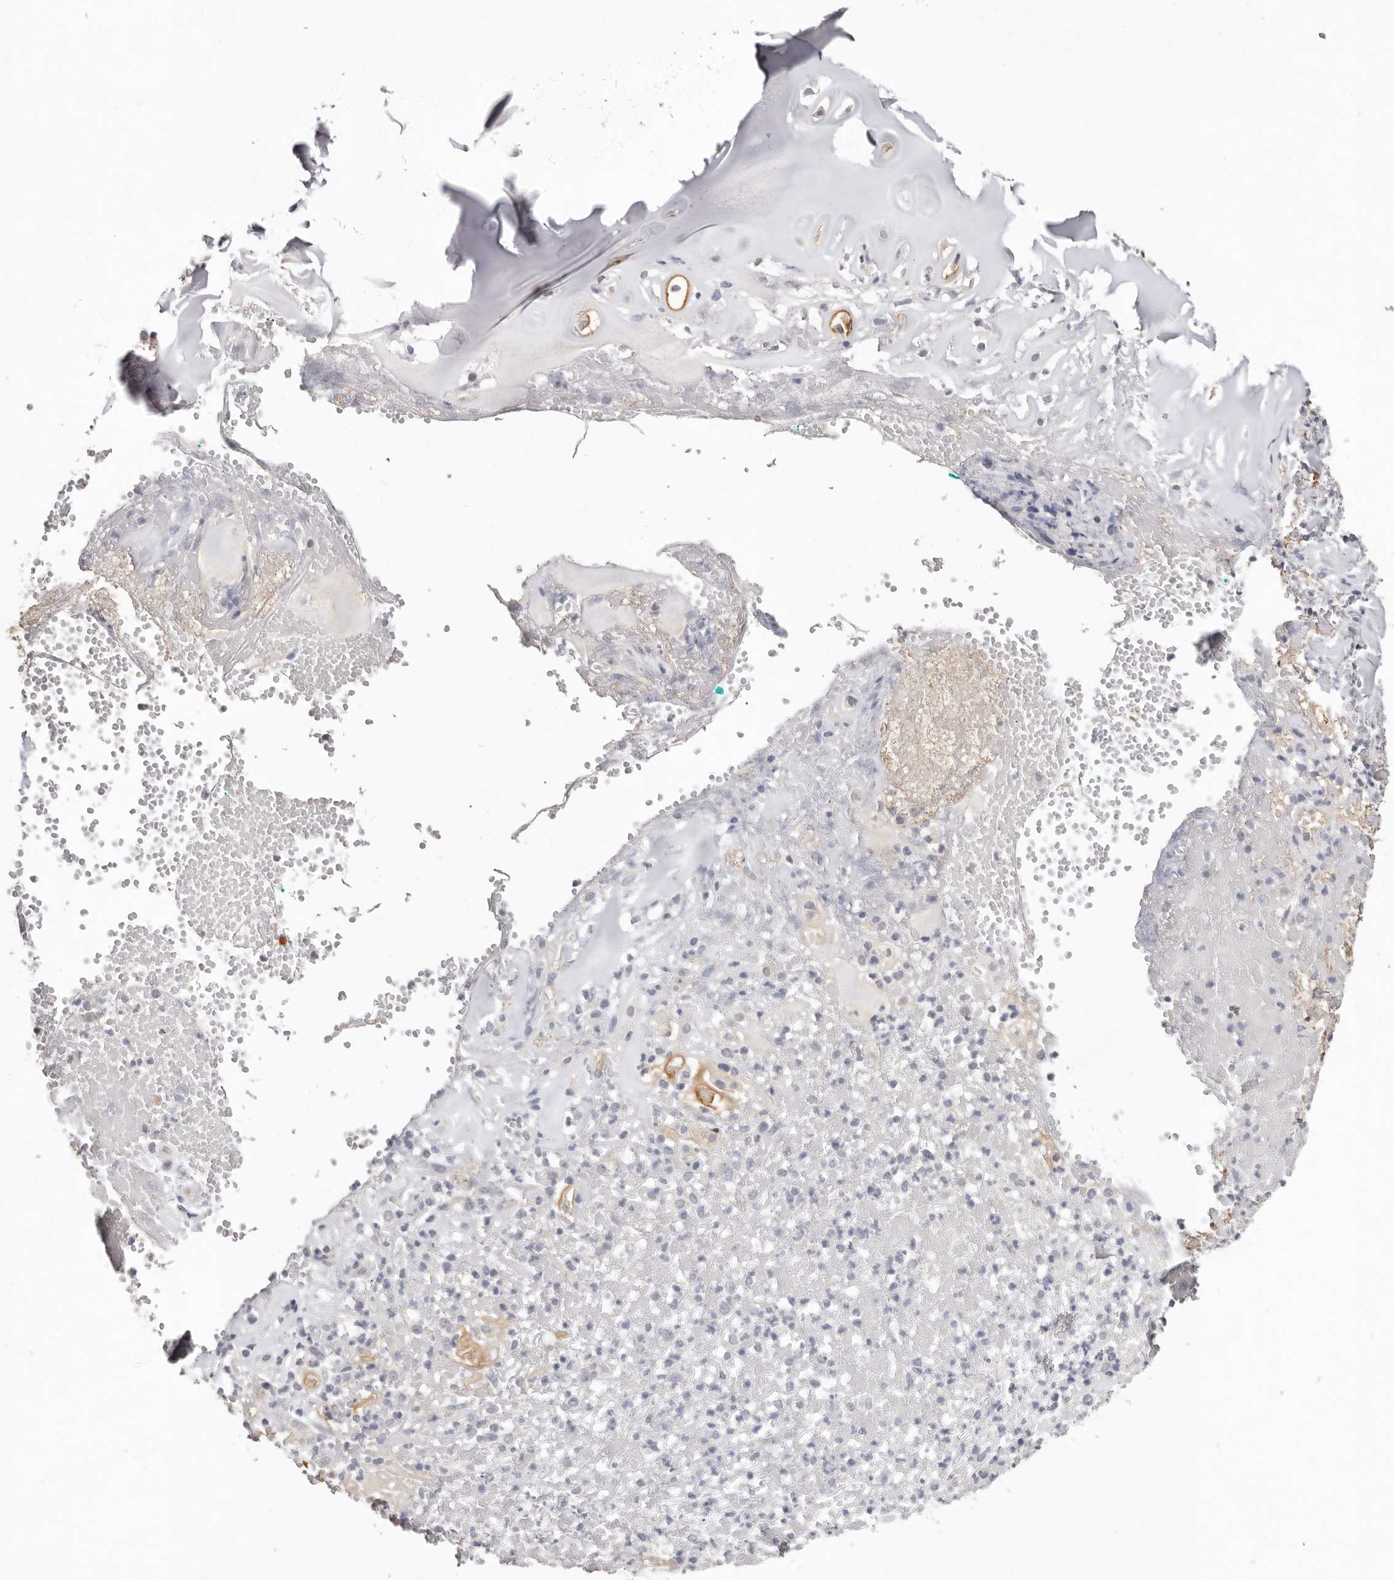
{"staining": {"intensity": "negative", "quantity": "none", "location": "none"}, "tissue": "adipose tissue", "cell_type": "Adipocytes", "image_type": "normal", "snomed": [{"axis": "morphology", "description": "Normal tissue, NOS"}, {"axis": "morphology", "description": "Basal cell carcinoma"}, {"axis": "topography", "description": "Cartilage tissue"}, {"axis": "topography", "description": "Nasopharynx"}, {"axis": "topography", "description": "Oral tissue"}], "caption": "The photomicrograph demonstrates no staining of adipocytes in unremarkable adipose tissue.", "gene": "ZYG11B", "patient": {"sex": "female", "age": 77}}